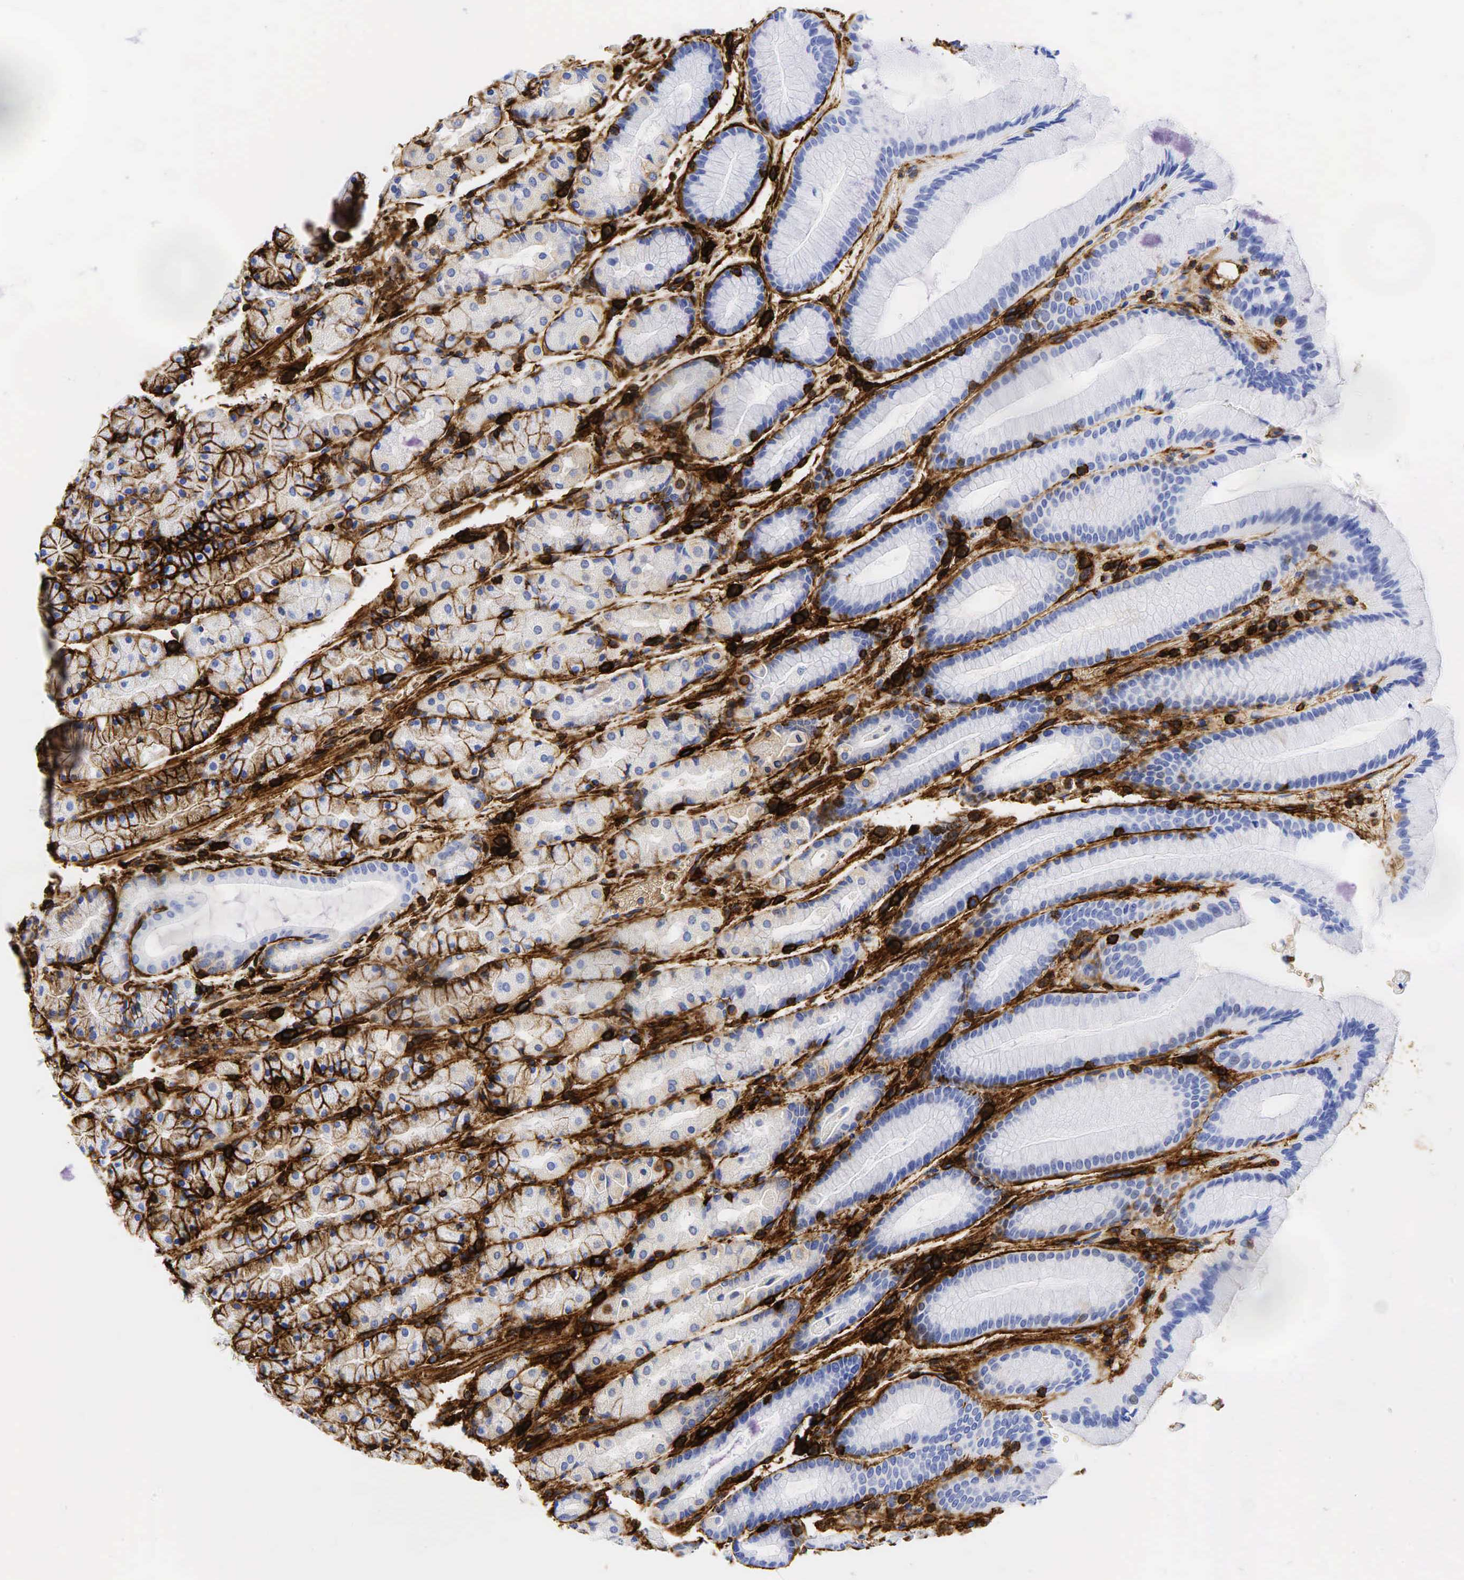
{"staining": {"intensity": "strong", "quantity": "<25%", "location": "cytoplasmic/membranous"}, "tissue": "stomach", "cell_type": "Glandular cells", "image_type": "normal", "snomed": [{"axis": "morphology", "description": "Normal tissue, NOS"}, {"axis": "topography", "description": "Stomach, upper"}], "caption": "High-power microscopy captured an immunohistochemistry image of normal stomach, revealing strong cytoplasmic/membranous staining in about <25% of glandular cells.", "gene": "CD44", "patient": {"sex": "male", "age": 72}}